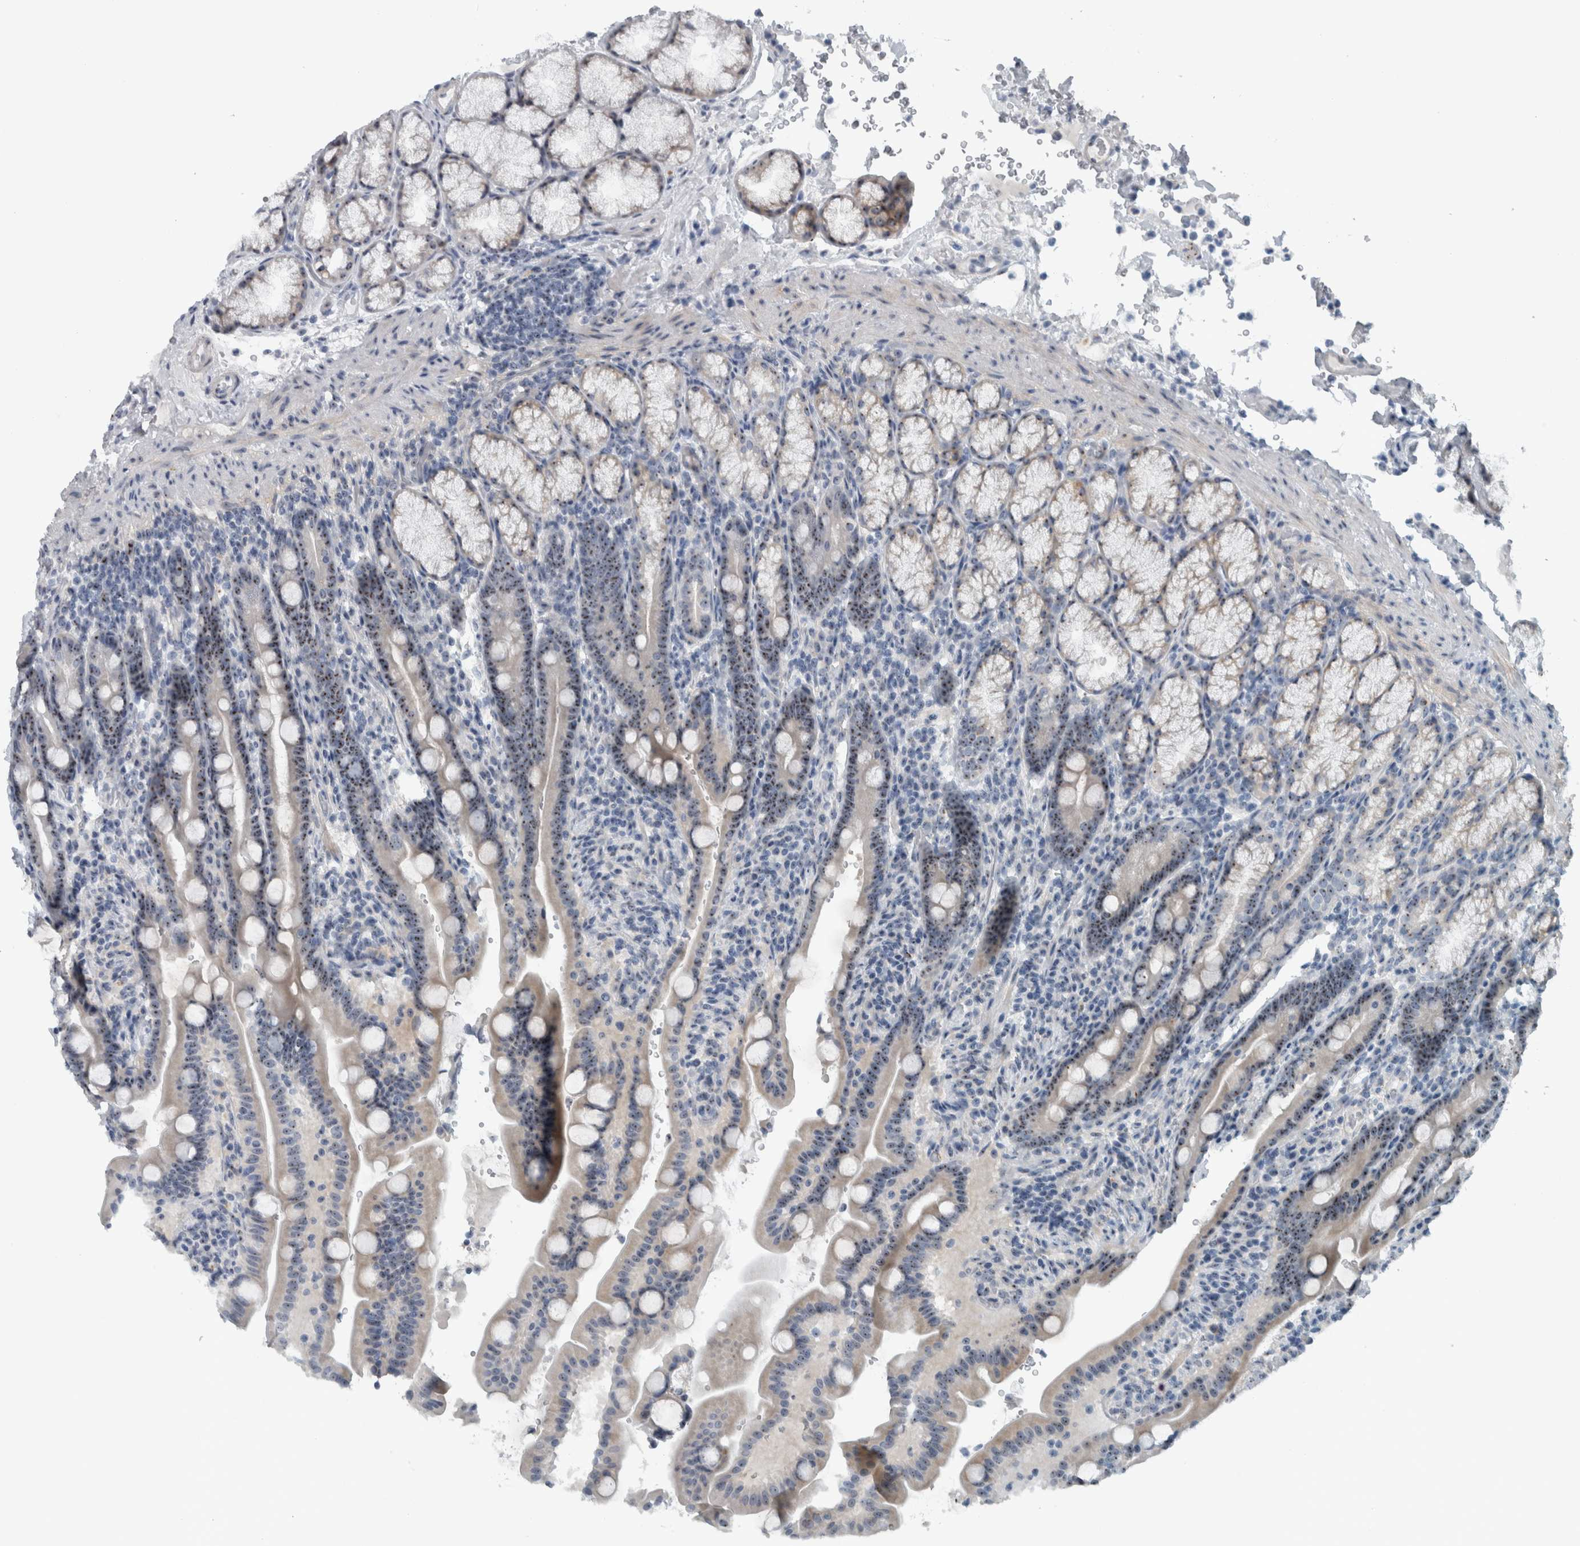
{"staining": {"intensity": "moderate", "quantity": "25%-75%", "location": "nuclear"}, "tissue": "duodenum", "cell_type": "Glandular cells", "image_type": "normal", "snomed": [{"axis": "morphology", "description": "Normal tissue, NOS"}, {"axis": "topography", "description": "Duodenum"}], "caption": "High-power microscopy captured an IHC photomicrograph of unremarkable duodenum, revealing moderate nuclear positivity in approximately 25%-75% of glandular cells. The staining was performed using DAB to visualize the protein expression in brown, while the nuclei were stained in blue with hematoxylin (Magnification: 20x).", "gene": "UTP6", "patient": {"sex": "male", "age": 54}}